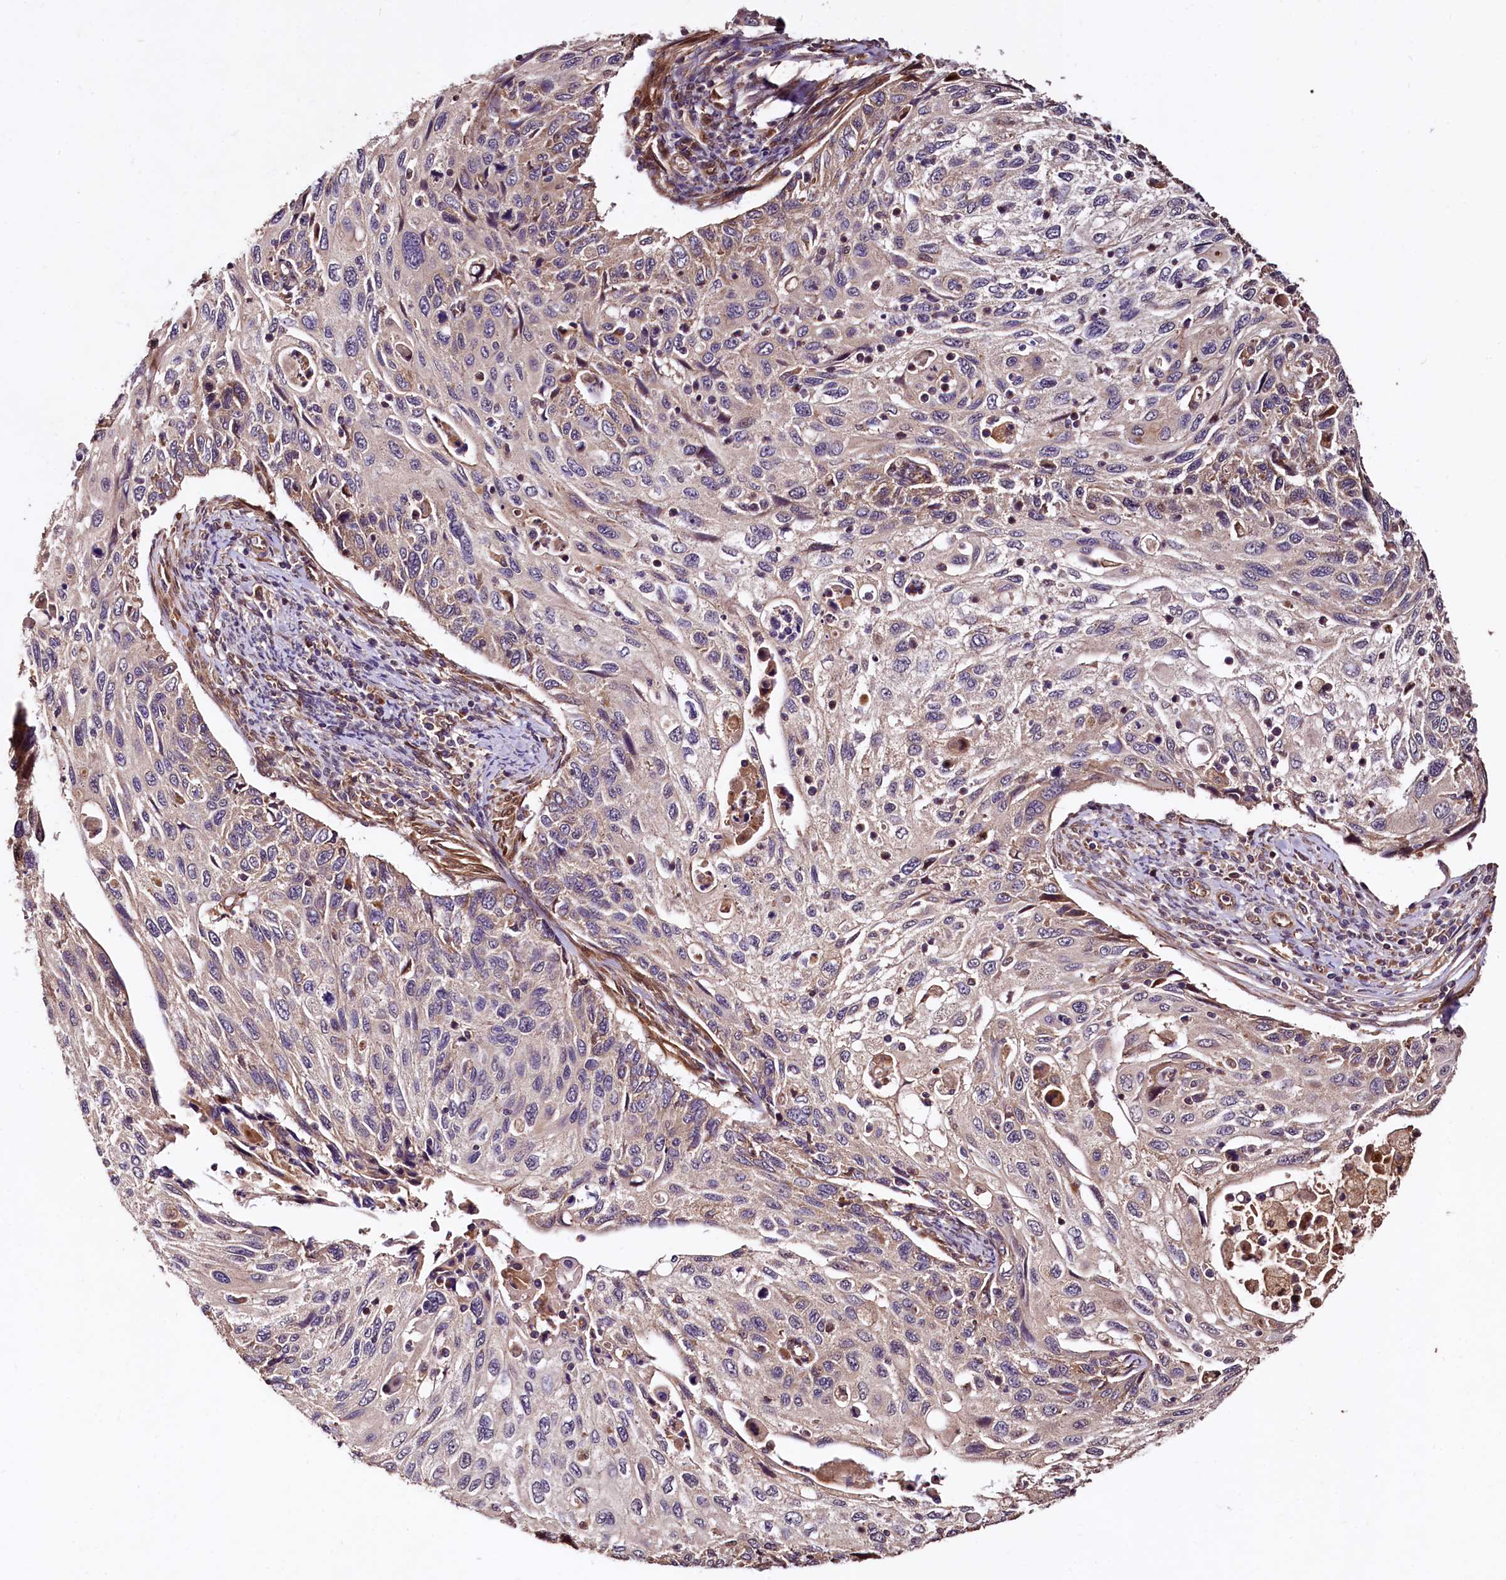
{"staining": {"intensity": "weak", "quantity": "<25%", "location": "cytoplasmic/membranous"}, "tissue": "cervical cancer", "cell_type": "Tumor cells", "image_type": "cancer", "snomed": [{"axis": "morphology", "description": "Squamous cell carcinoma, NOS"}, {"axis": "topography", "description": "Cervix"}], "caption": "IHC image of cervical cancer stained for a protein (brown), which shows no expression in tumor cells. (DAB immunohistochemistry (IHC), high magnification).", "gene": "TBCEL", "patient": {"sex": "female", "age": 70}}